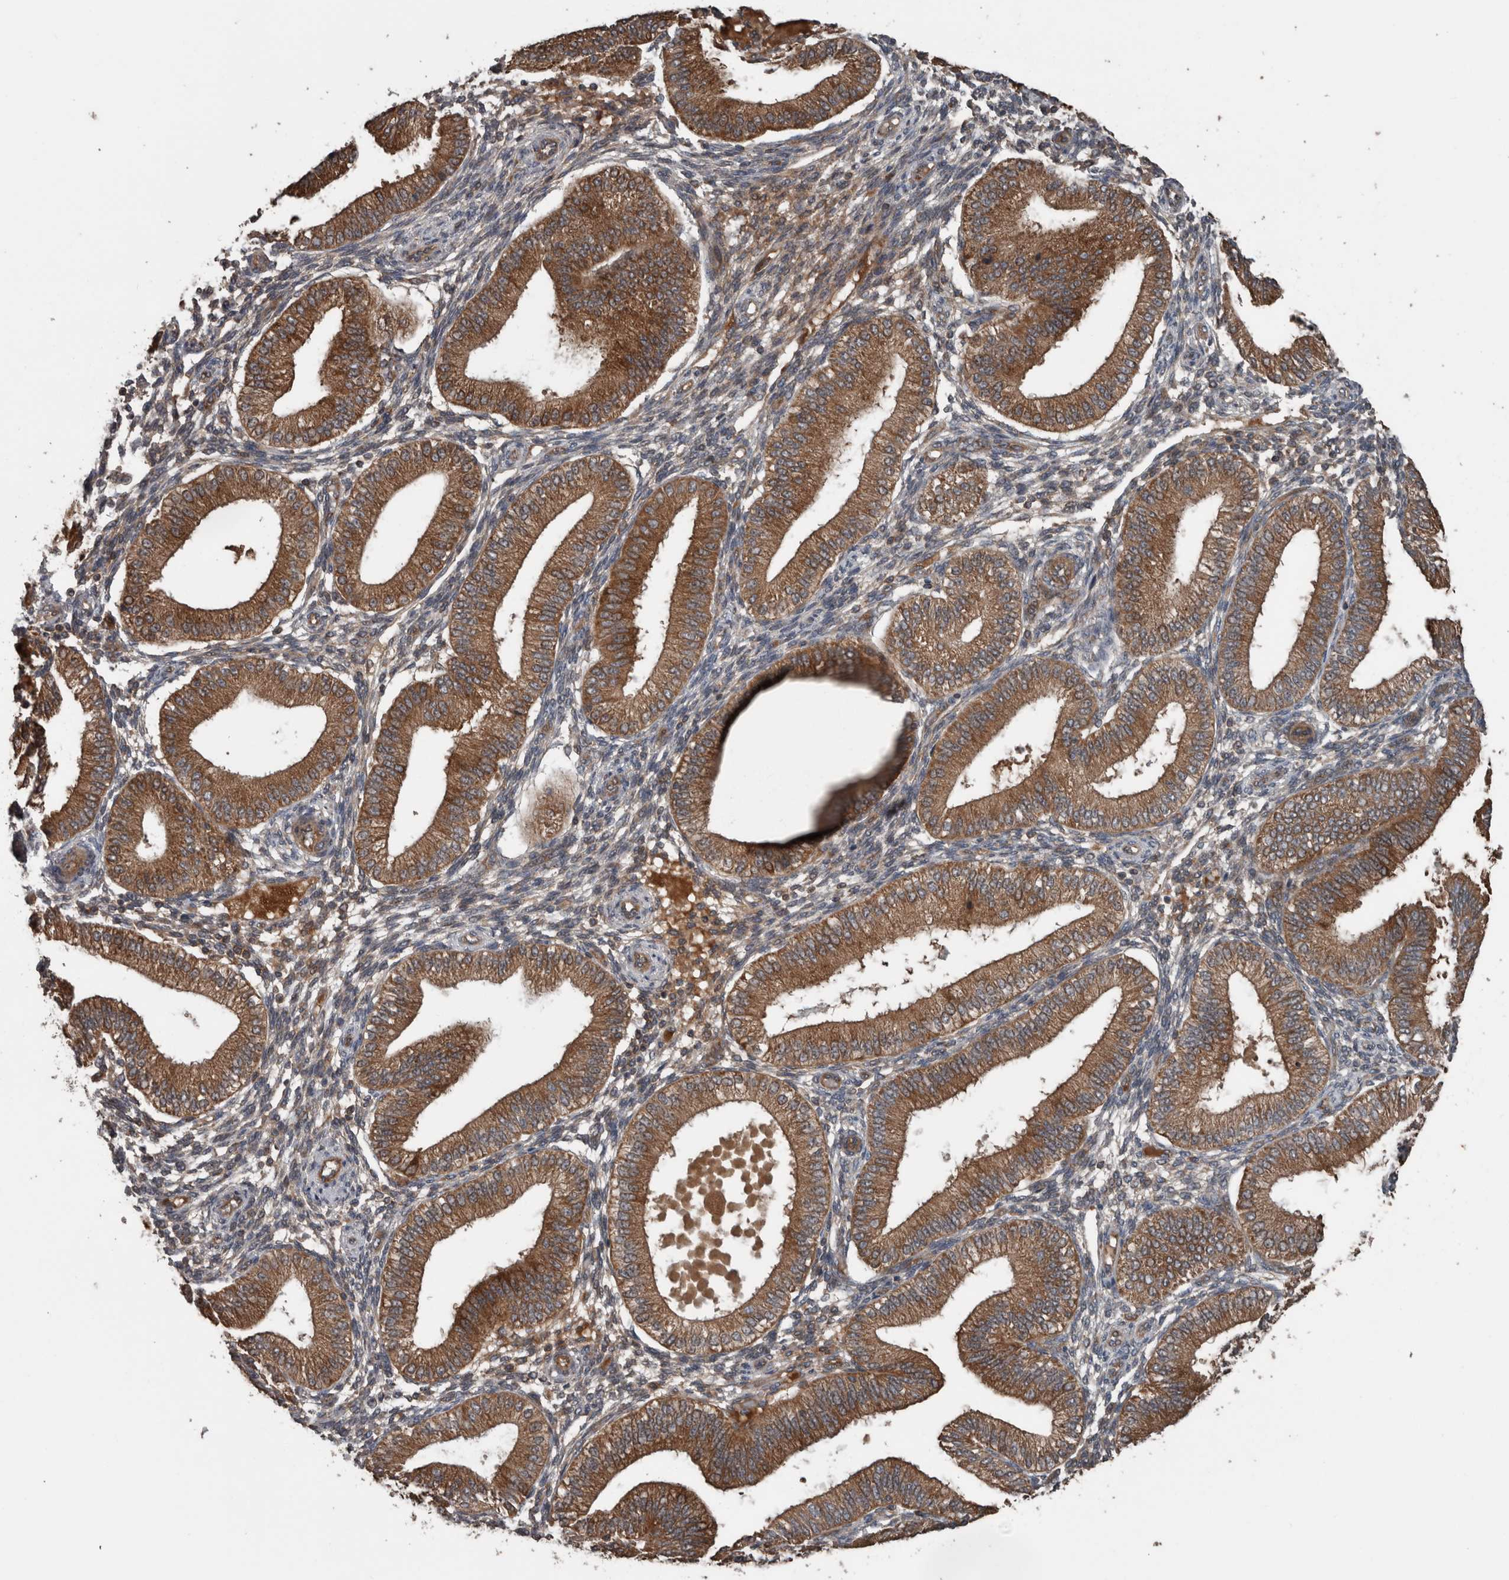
{"staining": {"intensity": "weak", "quantity": "25%-75%", "location": "cytoplasmic/membranous"}, "tissue": "endometrium", "cell_type": "Cells in endometrial stroma", "image_type": "normal", "snomed": [{"axis": "morphology", "description": "Normal tissue, NOS"}, {"axis": "topography", "description": "Endometrium"}], "caption": "Endometrium stained with immunohistochemistry (IHC) reveals weak cytoplasmic/membranous expression in approximately 25%-75% of cells in endometrial stroma.", "gene": "RIOK3", "patient": {"sex": "female", "age": 39}}